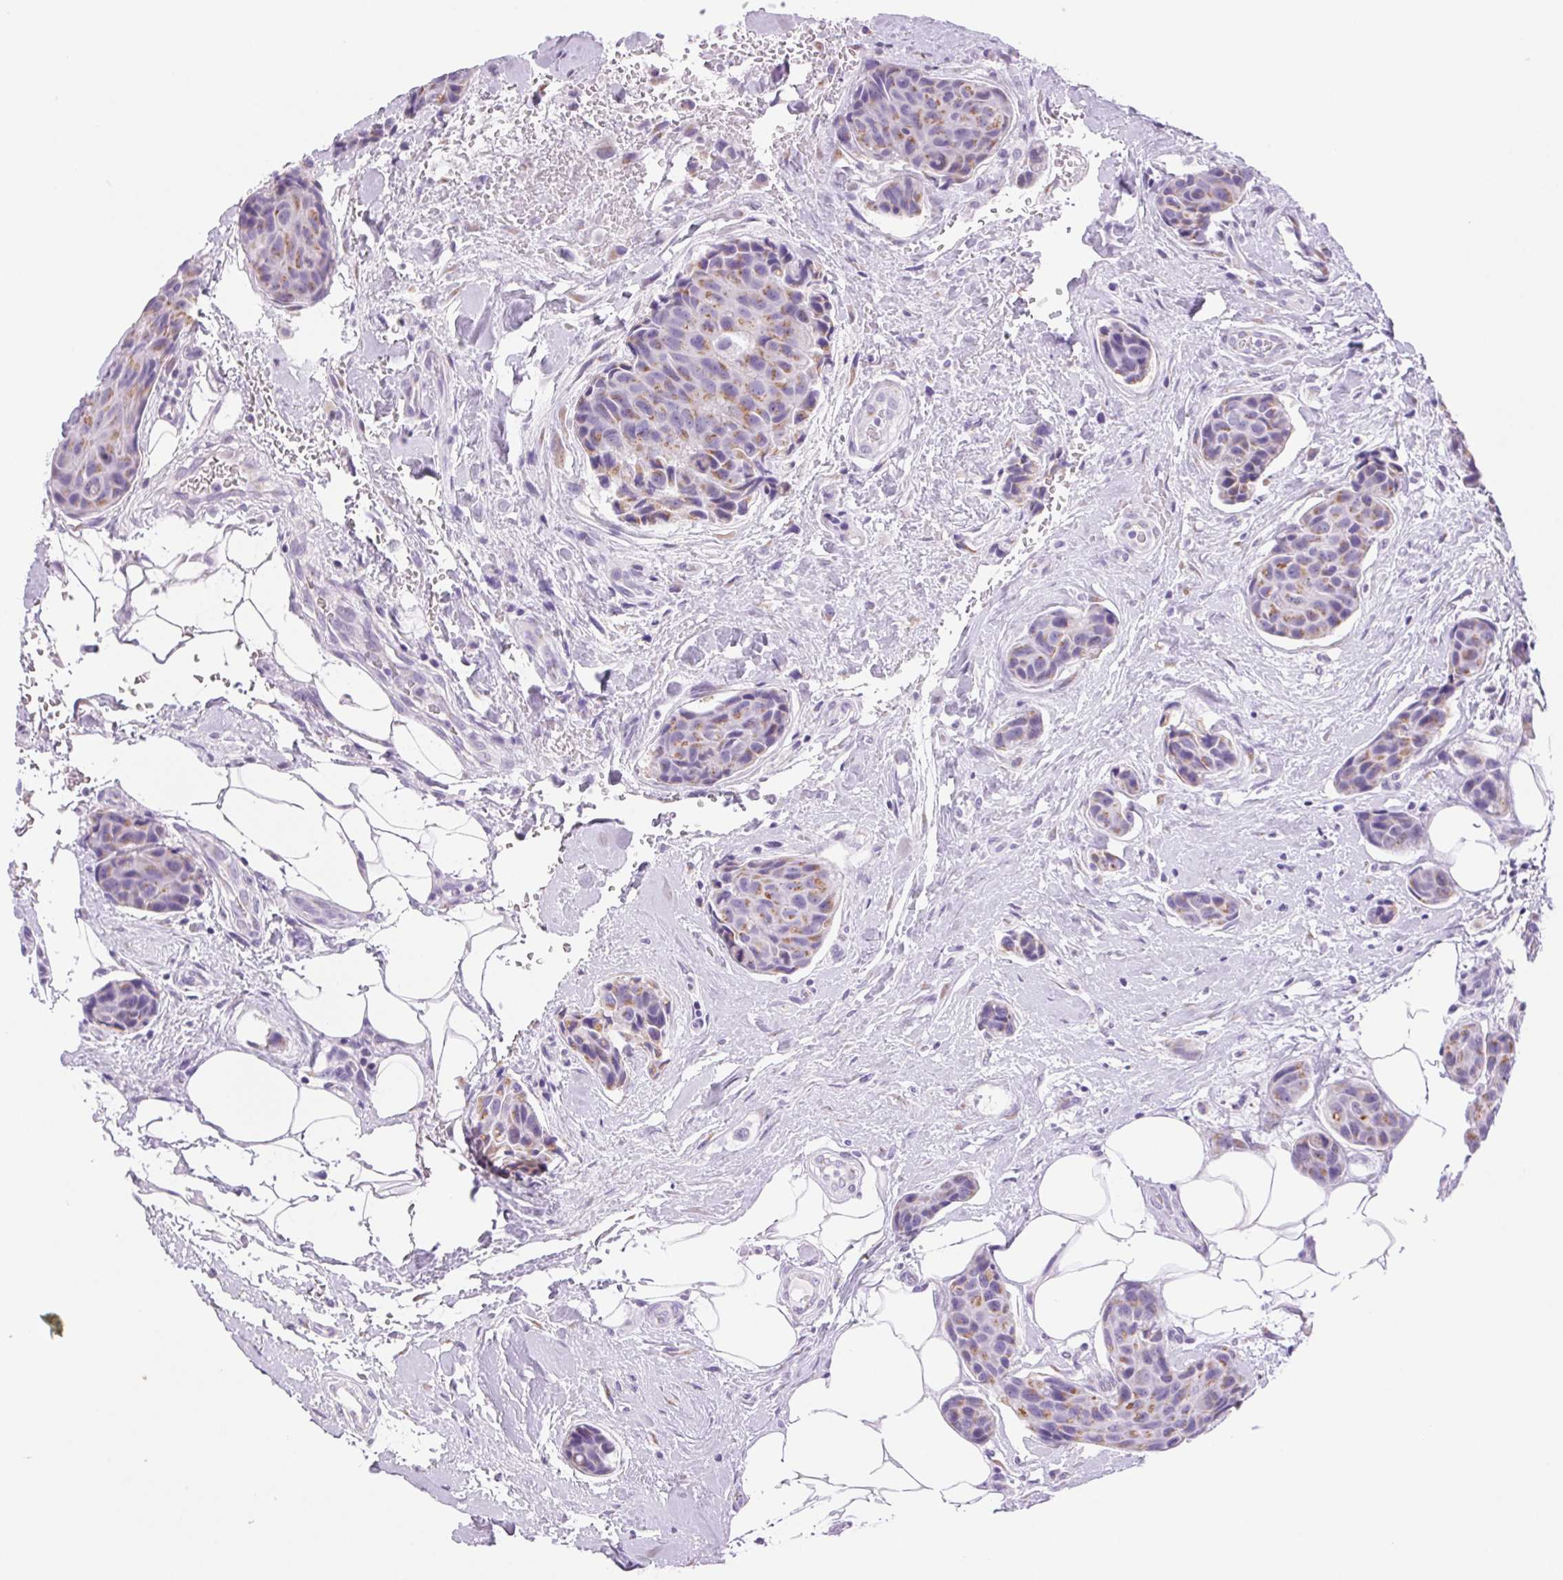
{"staining": {"intensity": "moderate", "quantity": "<25%", "location": "cytoplasmic/membranous"}, "tissue": "breast cancer", "cell_type": "Tumor cells", "image_type": "cancer", "snomed": [{"axis": "morphology", "description": "Duct carcinoma"}, {"axis": "topography", "description": "Breast"}, {"axis": "topography", "description": "Lymph node"}], "caption": "Immunohistochemistry (IHC) micrograph of breast cancer (infiltrating ductal carcinoma) stained for a protein (brown), which displays low levels of moderate cytoplasmic/membranous expression in about <25% of tumor cells.", "gene": "SERPINB3", "patient": {"sex": "female", "age": 80}}